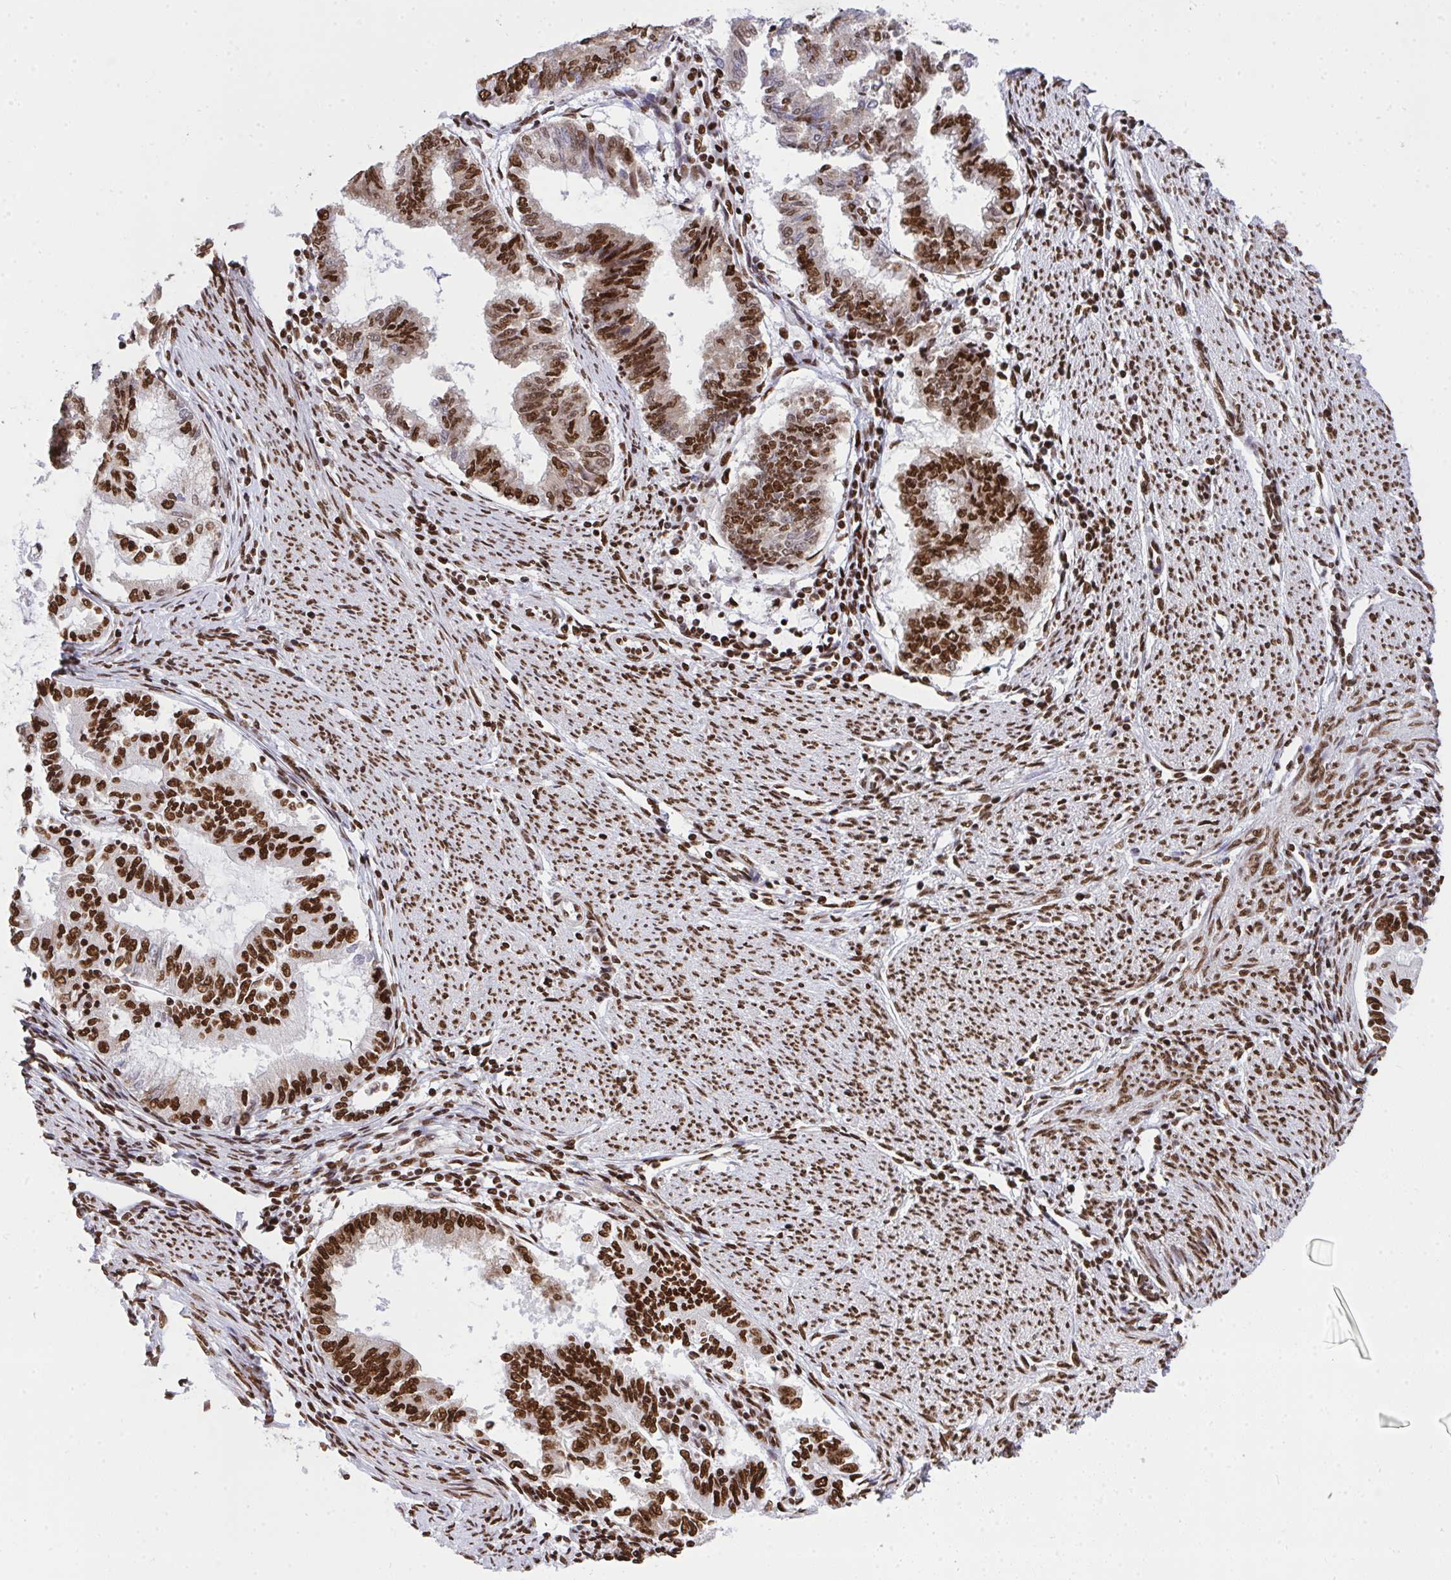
{"staining": {"intensity": "strong", "quantity": ">75%", "location": "nuclear"}, "tissue": "endometrial cancer", "cell_type": "Tumor cells", "image_type": "cancer", "snomed": [{"axis": "morphology", "description": "Adenocarcinoma, NOS"}, {"axis": "topography", "description": "Endometrium"}], "caption": "A histopathology image of human endometrial cancer (adenocarcinoma) stained for a protein reveals strong nuclear brown staining in tumor cells. The staining was performed using DAB (3,3'-diaminobenzidine) to visualize the protein expression in brown, while the nuclei were stained in blue with hematoxylin (Magnification: 20x).", "gene": "HNRNPL", "patient": {"sex": "female", "age": 79}}